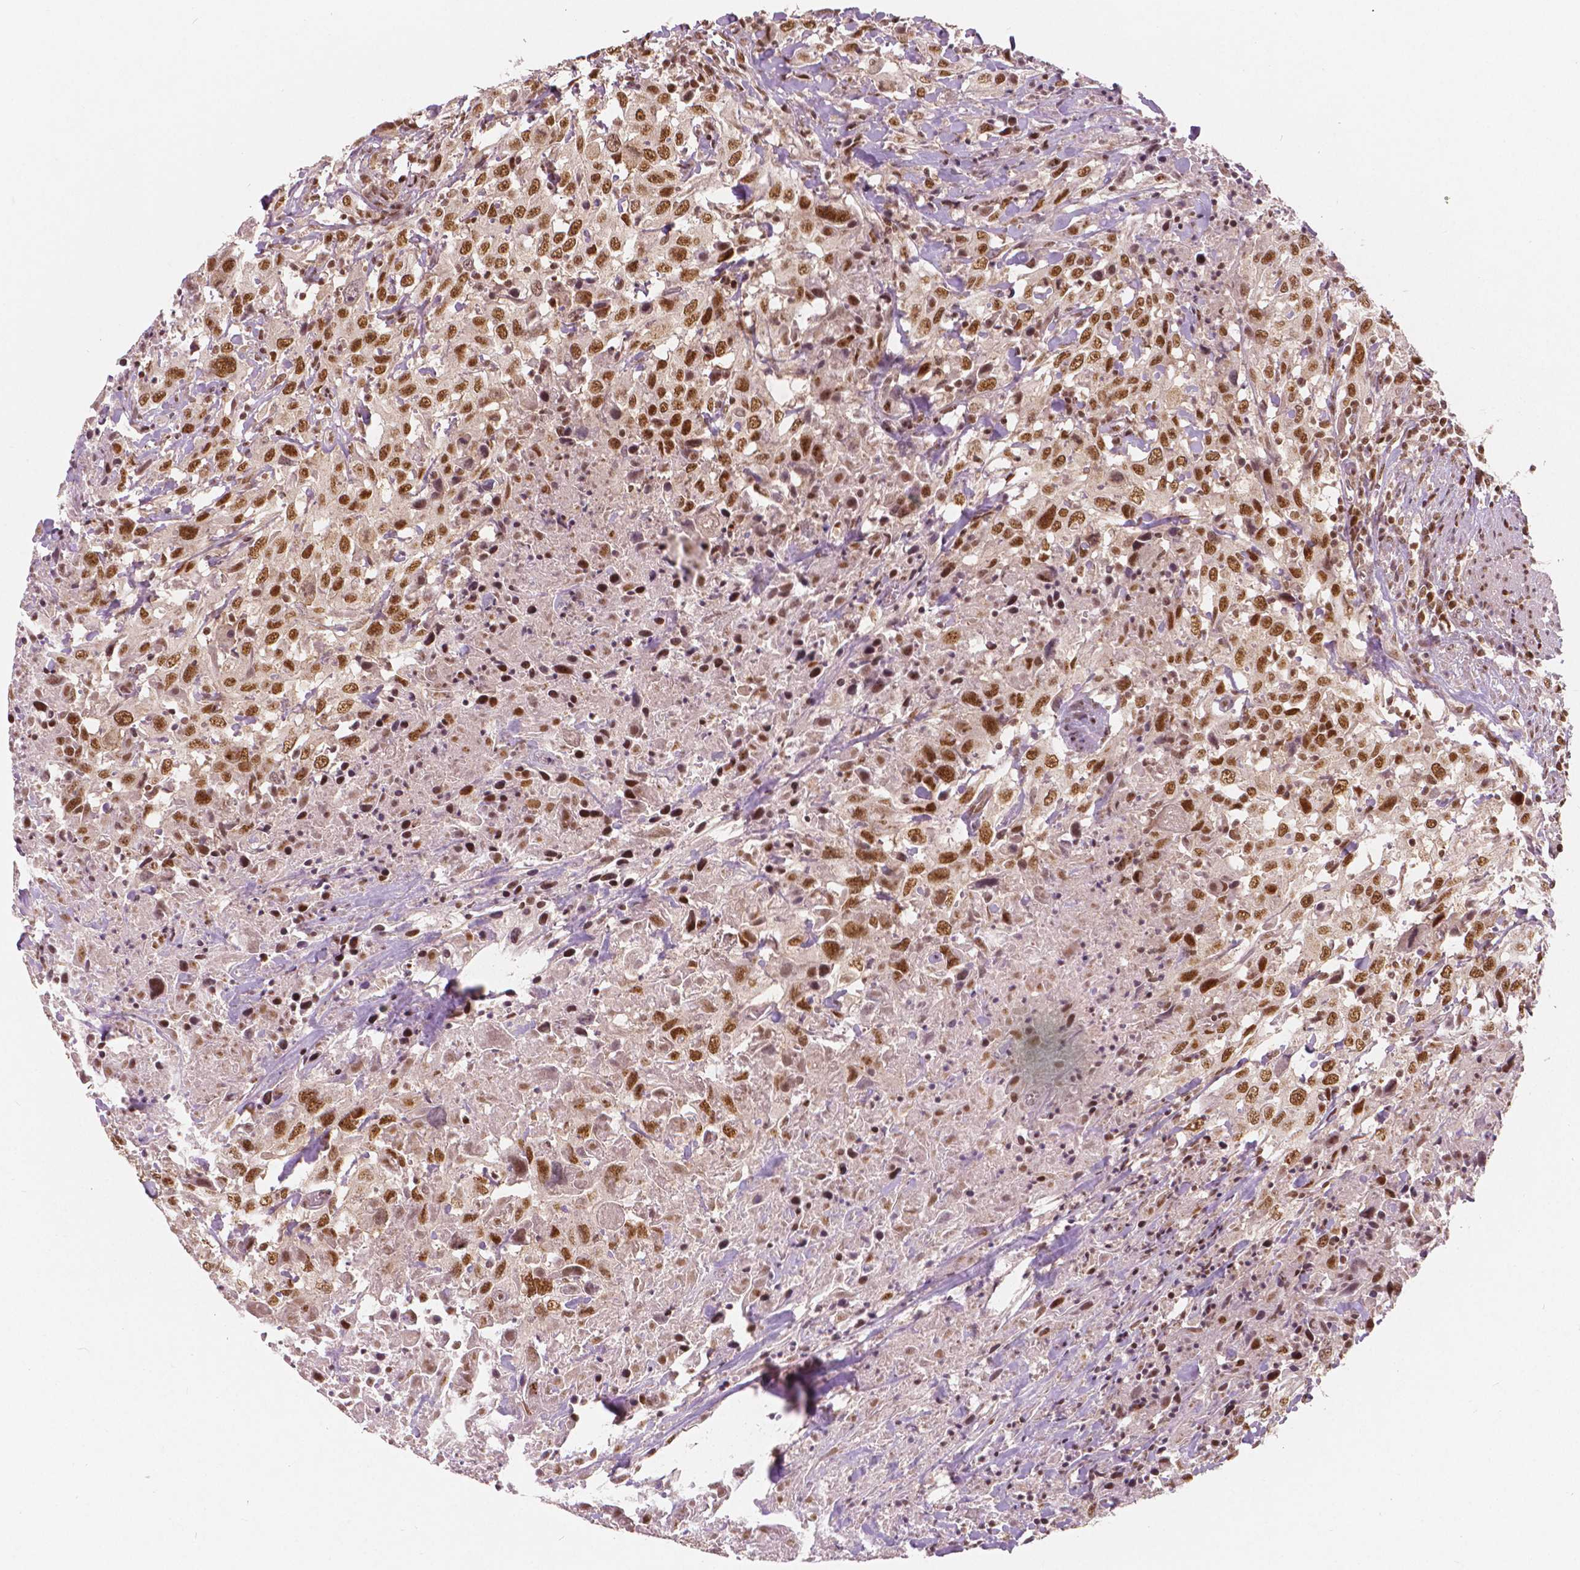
{"staining": {"intensity": "moderate", "quantity": ">75%", "location": "nuclear"}, "tissue": "urothelial cancer", "cell_type": "Tumor cells", "image_type": "cancer", "snomed": [{"axis": "morphology", "description": "Urothelial carcinoma, High grade"}, {"axis": "topography", "description": "Urinary bladder"}], "caption": "Urothelial carcinoma (high-grade) stained with a brown dye displays moderate nuclear positive positivity in about >75% of tumor cells.", "gene": "NSD2", "patient": {"sex": "male", "age": 61}}